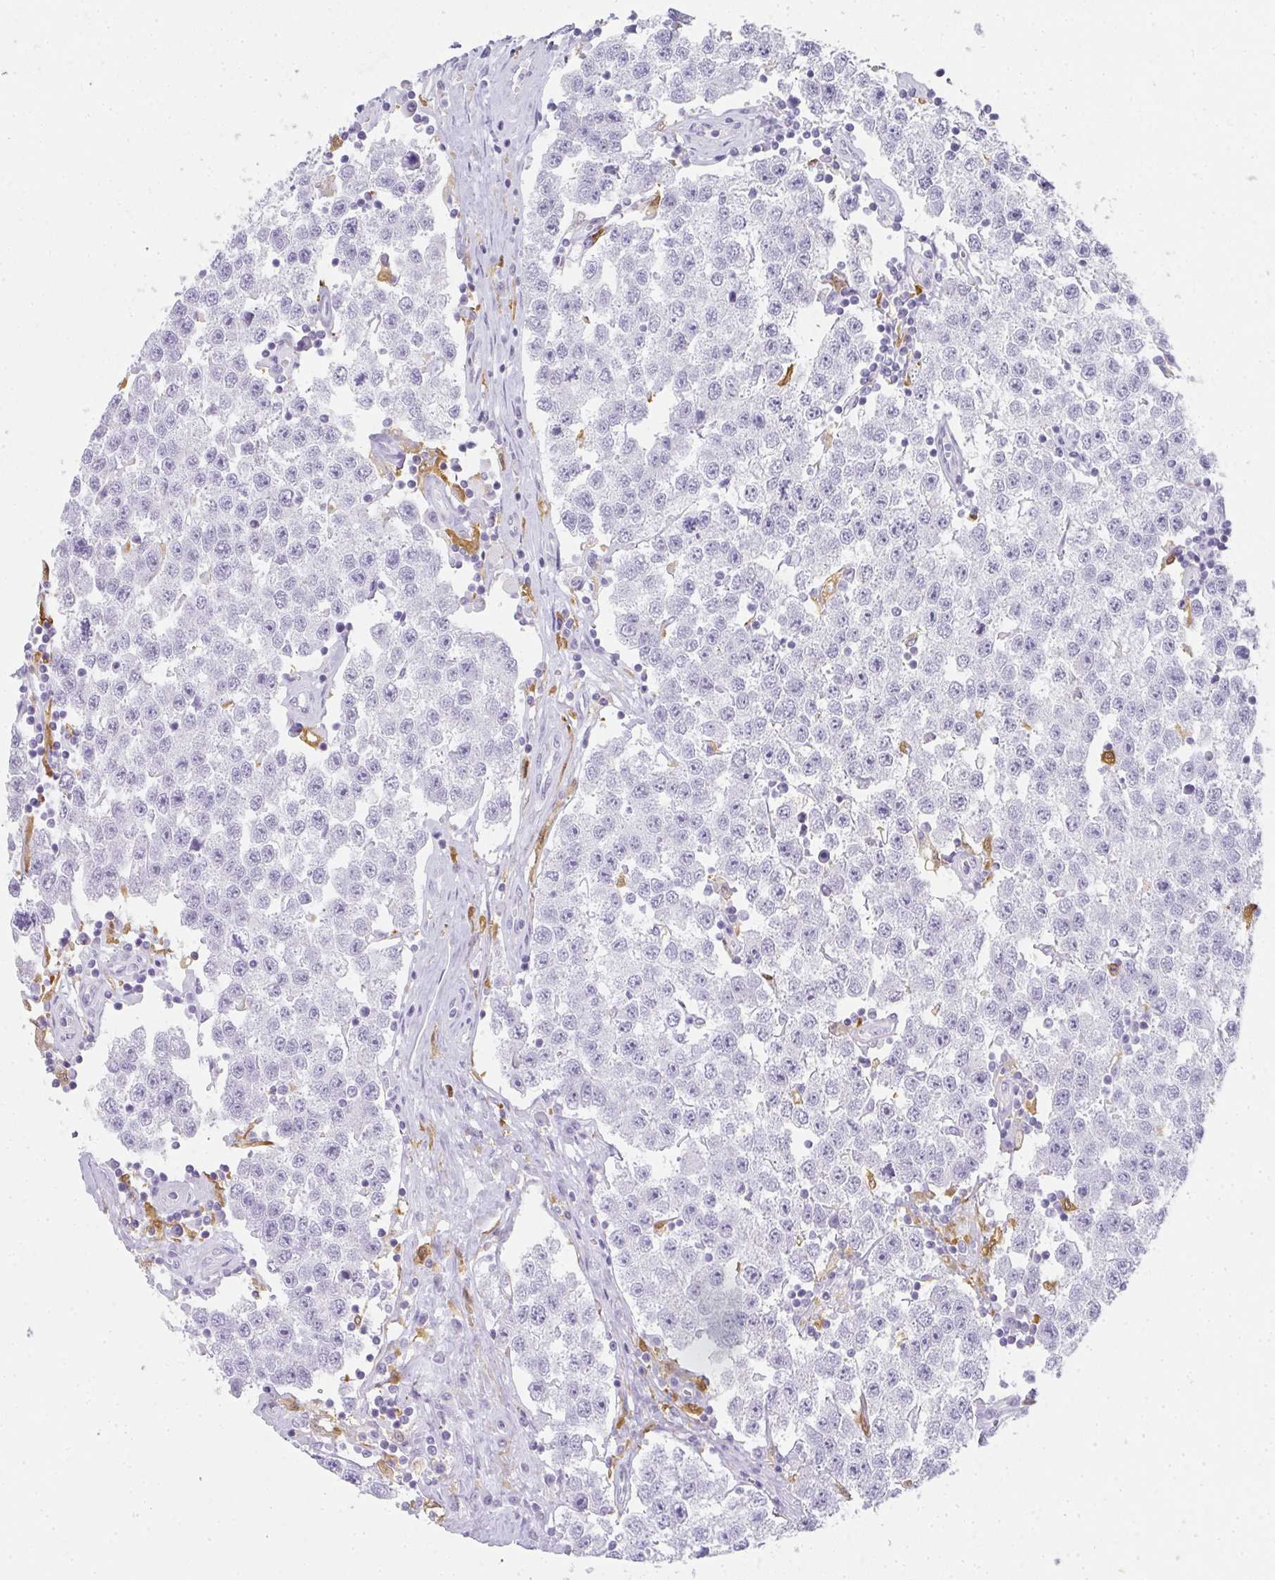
{"staining": {"intensity": "negative", "quantity": "none", "location": "none"}, "tissue": "testis cancer", "cell_type": "Tumor cells", "image_type": "cancer", "snomed": [{"axis": "morphology", "description": "Seminoma, NOS"}, {"axis": "topography", "description": "Testis"}], "caption": "Tumor cells show no significant protein expression in seminoma (testis).", "gene": "HK3", "patient": {"sex": "male", "age": 34}}